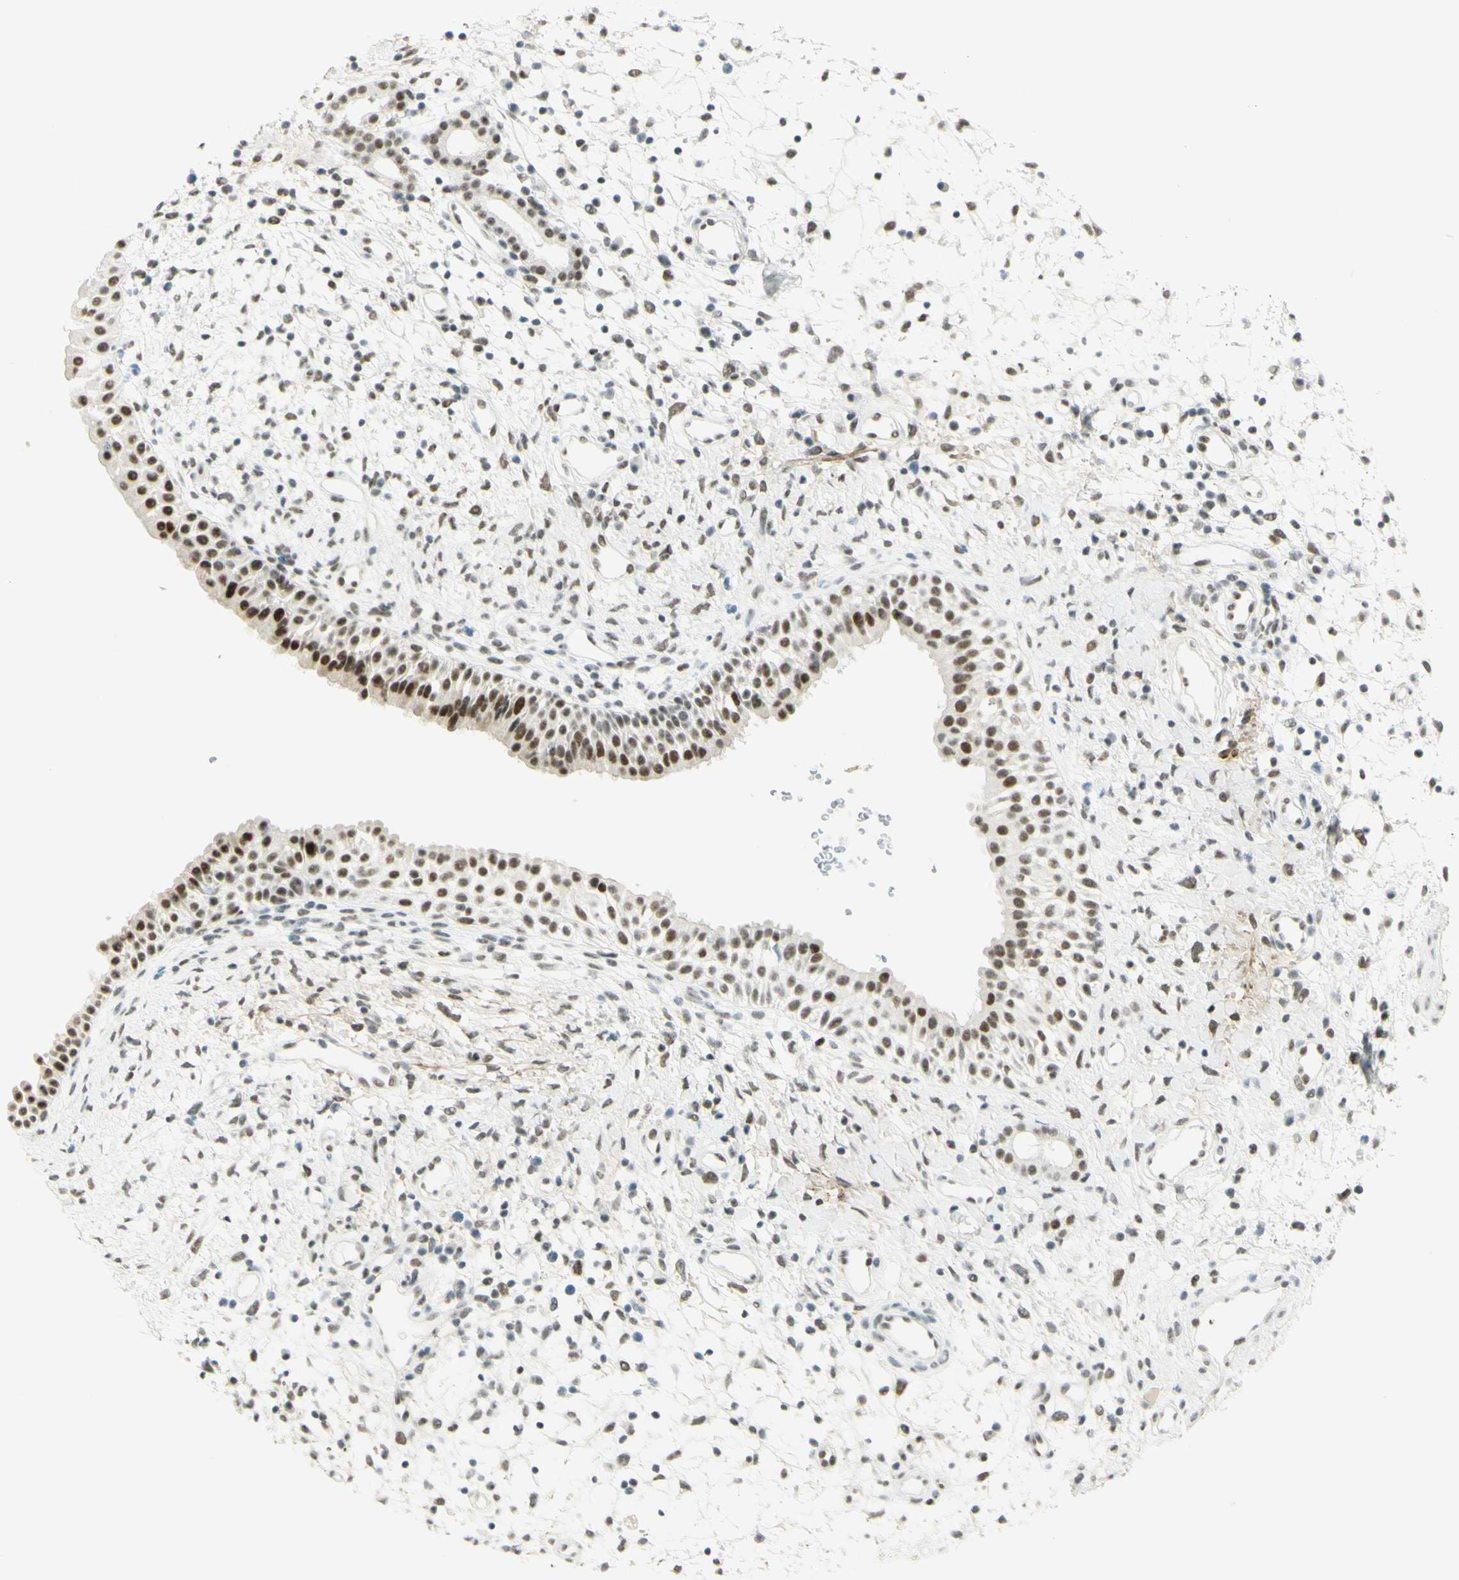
{"staining": {"intensity": "moderate", "quantity": ">75%", "location": "nuclear"}, "tissue": "nasopharynx", "cell_type": "Respiratory epithelial cells", "image_type": "normal", "snomed": [{"axis": "morphology", "description": "Normal tissue, NOS"}, {"axis": "topography", "description": "Nasopharynx"}], "caption": "Immunohistochemical staining of normal nasopharynx shows medium levels of moderate nuclear positivity in approximately >75% of respiratory epithelial cells.", "gene": "PMS2", "patient": {"sex": "male", "age": 22}}